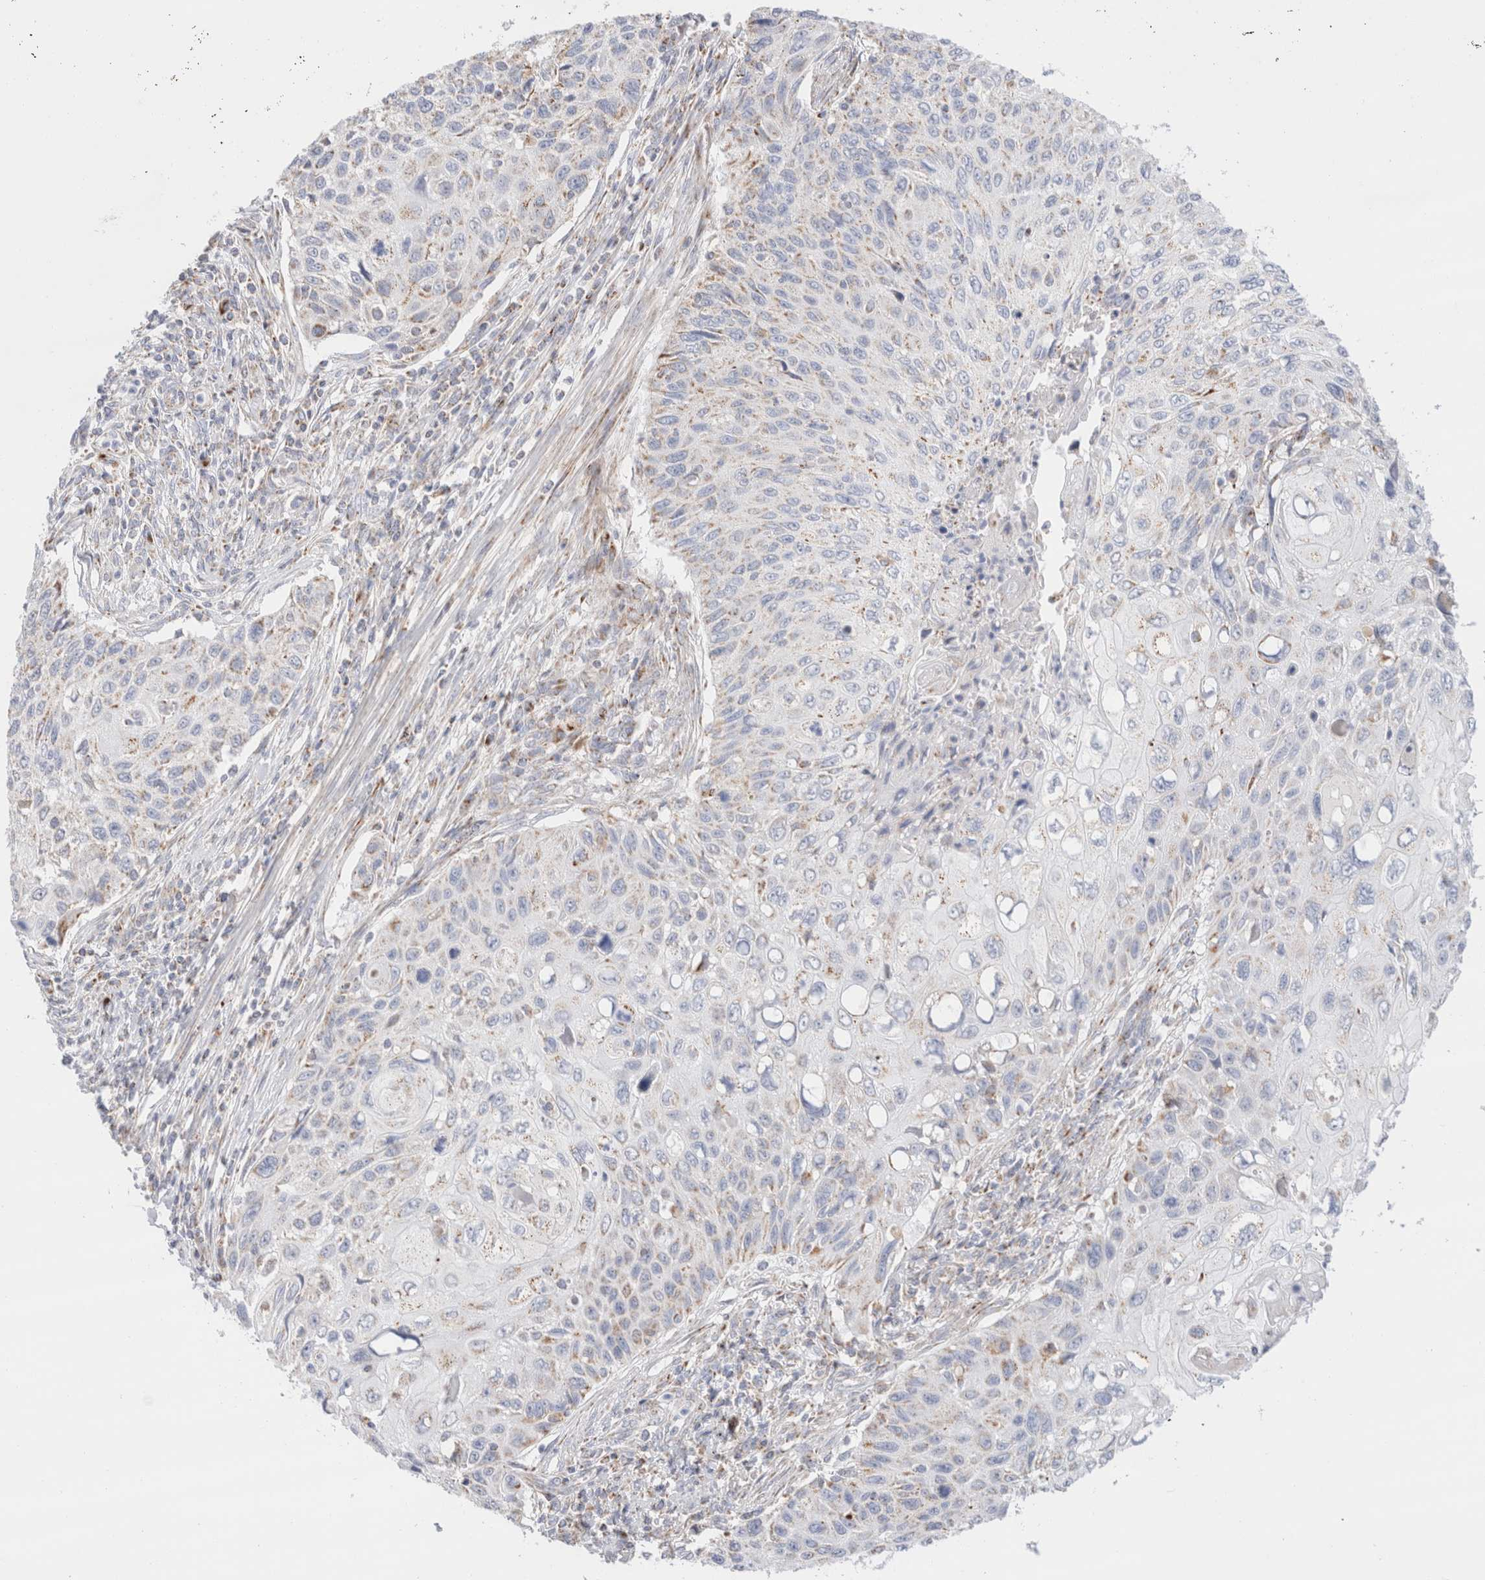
{"staining": {"intensity": "weak", "quantity": "<25%", "location": "cytoplasmic/membranous"}, "tissue": "cervical cancer", "cell_type": "Tumor cells", "image_type": "cancer", "snomed": [{"axis": "morphology", "description": "Squamous cell carcinoma, NOS"}, {"axis": "topography", "description": "Cervix"}], "caption": "Tumor cells show no significant expression in cervical squamous cell carcinoma.", "gene": "ATP6V1C1", "patient": {"sex": "female", "age": 70}}